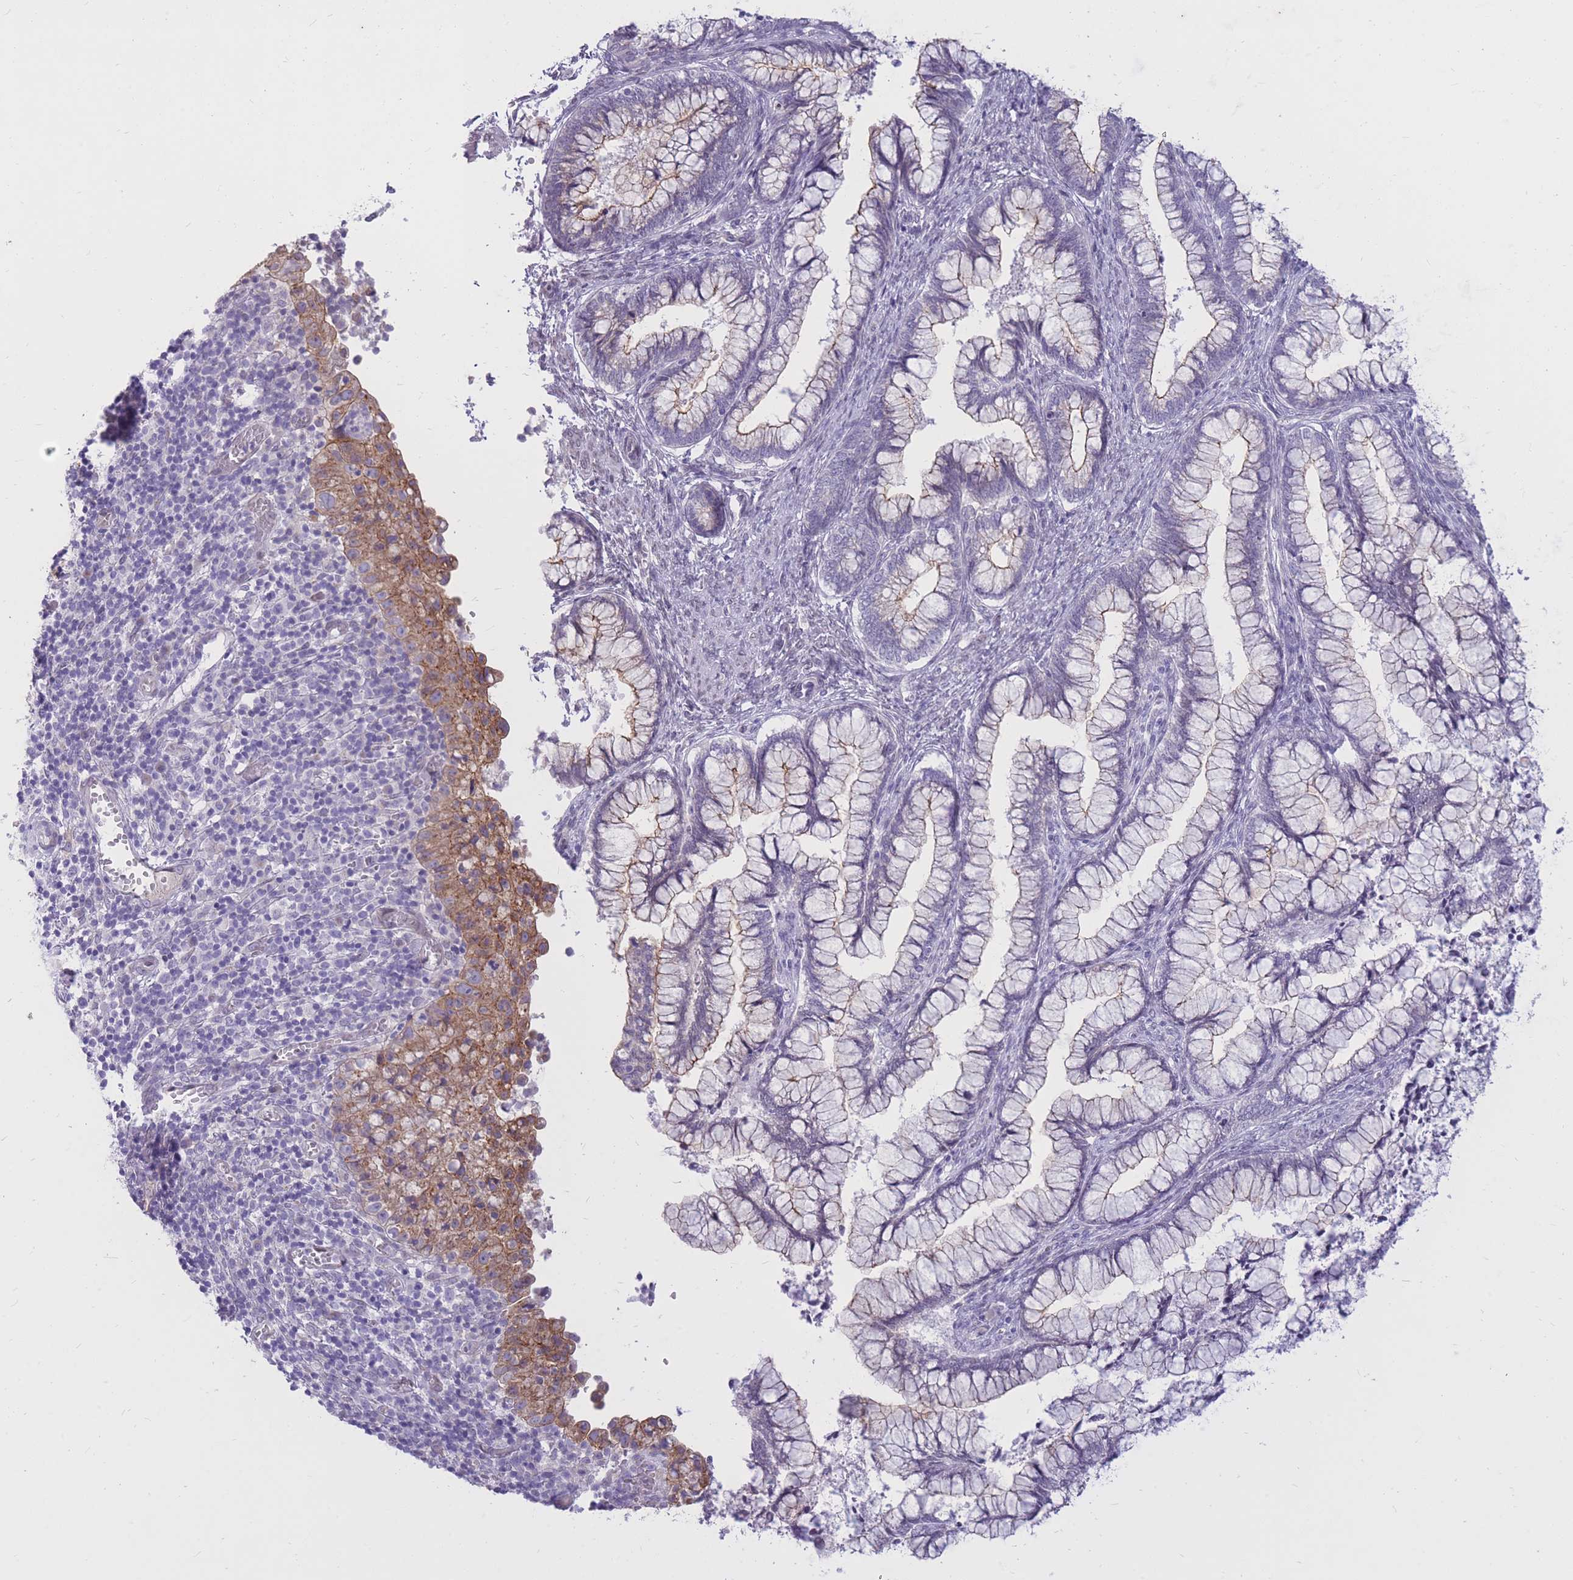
{"staining": {"intensity": "negative", "quantity": "none", "location": "none"}, "tissue": "cervical cancer", "cell_type": "Tumor cells", "image_type": "cancer", "snomed": [{"axis": "morphology", "description": "Adenocarcinoma, NOS"}, {"axis": "topography", "description": "Cervix"}], "caption": "Protein analysis of cervical cancer (adenocarcinoma) reveals no significant staining in tumor cells. (Stains: DAB (3,3'-diaminobenzidine) immunohistochemistry (IHC) with hematoxylin counter stain, Microscopy: brightfield microscopy at high magnification).", "gene": "HOOK2", "patient": {"sex": "female", "age": 44}}